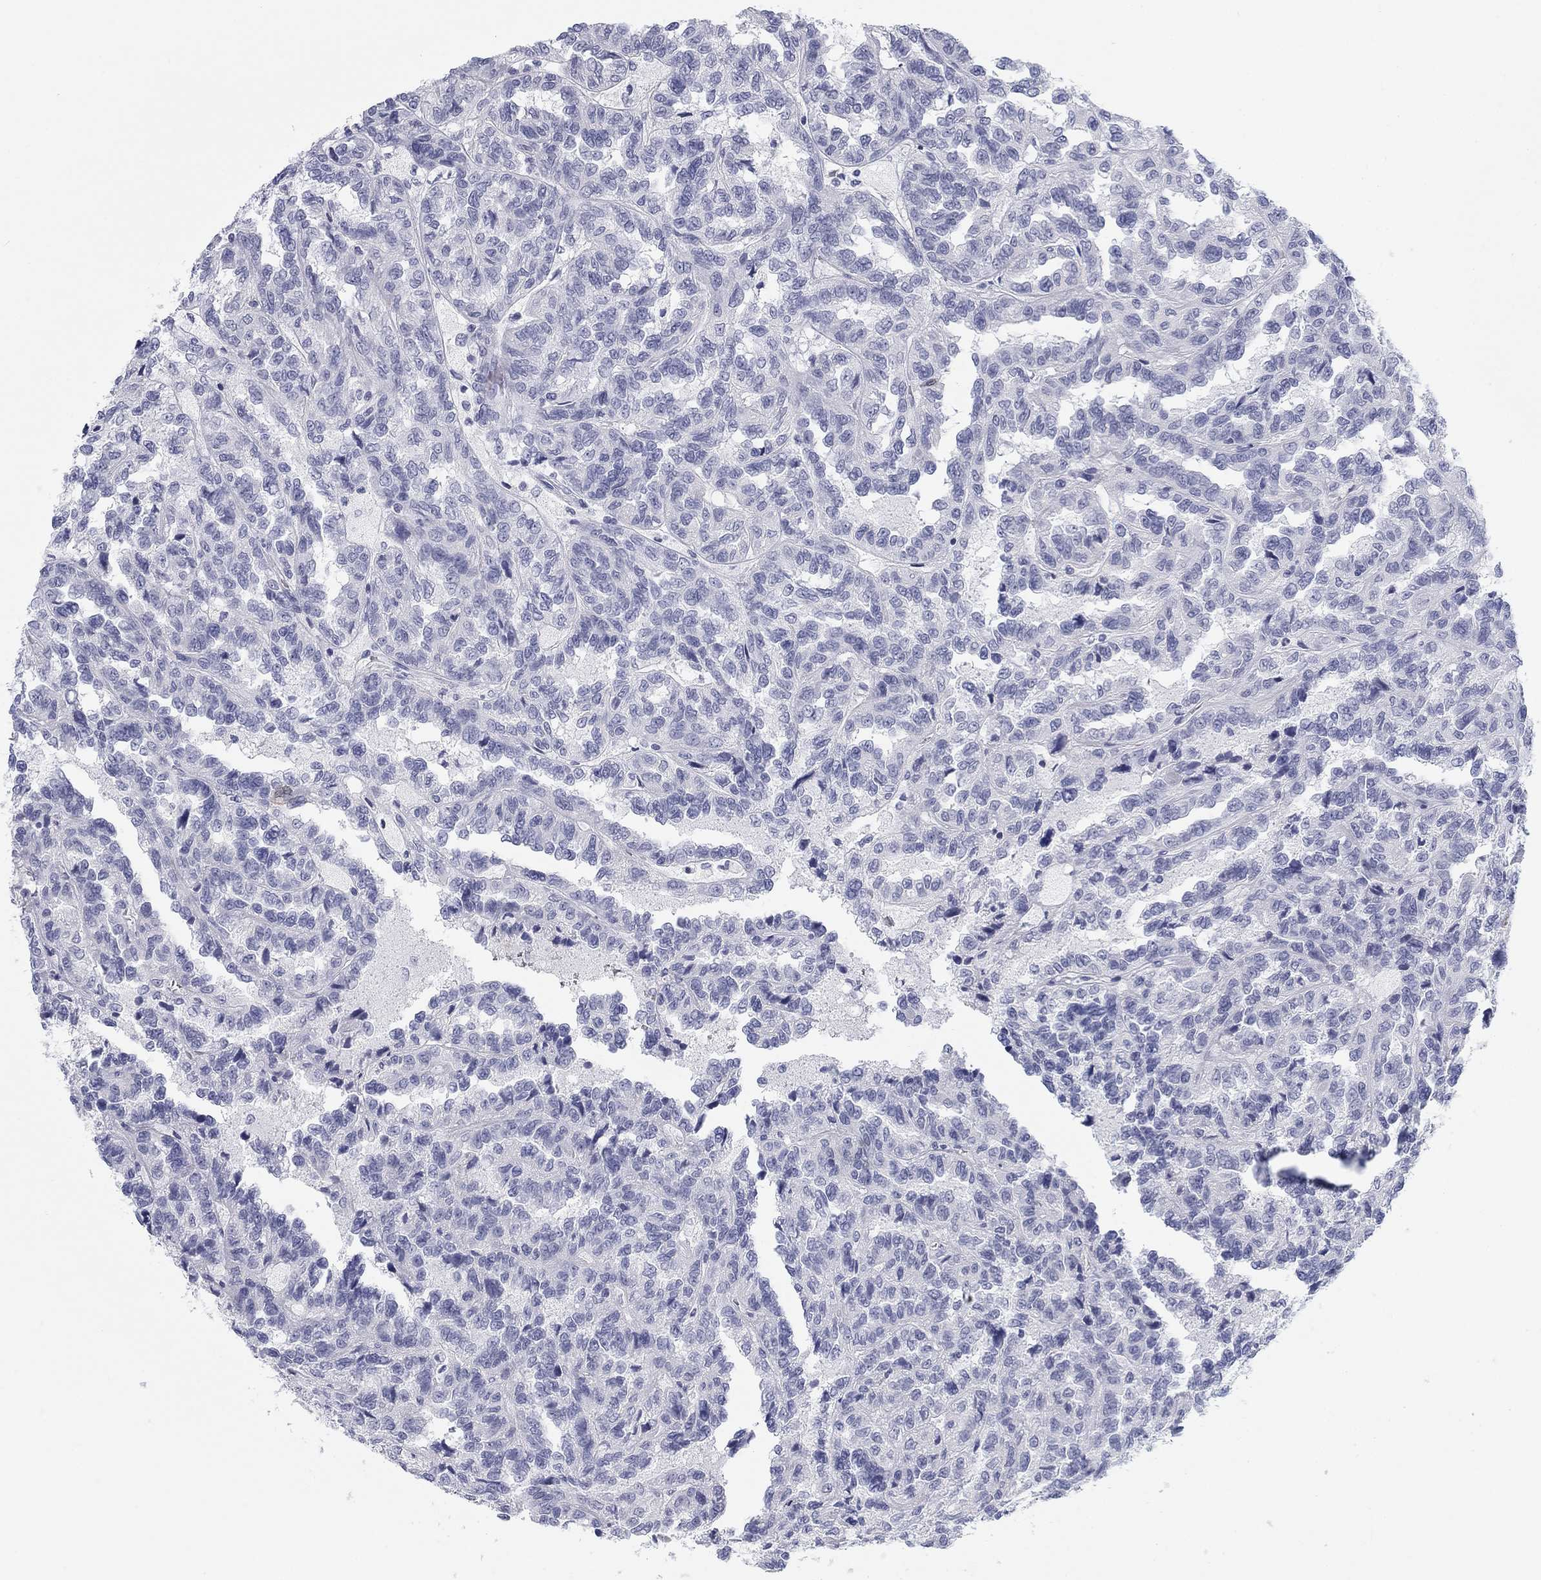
{"staining": {"intensity": "negative", "quantity": "none", "location": "none"}, "tissue": "renal cancer", "cell_type": "Tumor cells", "image_type": "cancer", "snomed": [{"axis": "morphology", "description": "Adenocarcinoma, NOS"}, {"axis": "topography", "description": "Kidney"}], "caption": "Immunohistochemistry (IHC) image of human renal adenocarcinoma stained for a protein (brown), which shows no expression in tumor cells.", "gene": "CALB1", "patient": {"sex": "male", "age": 79}}